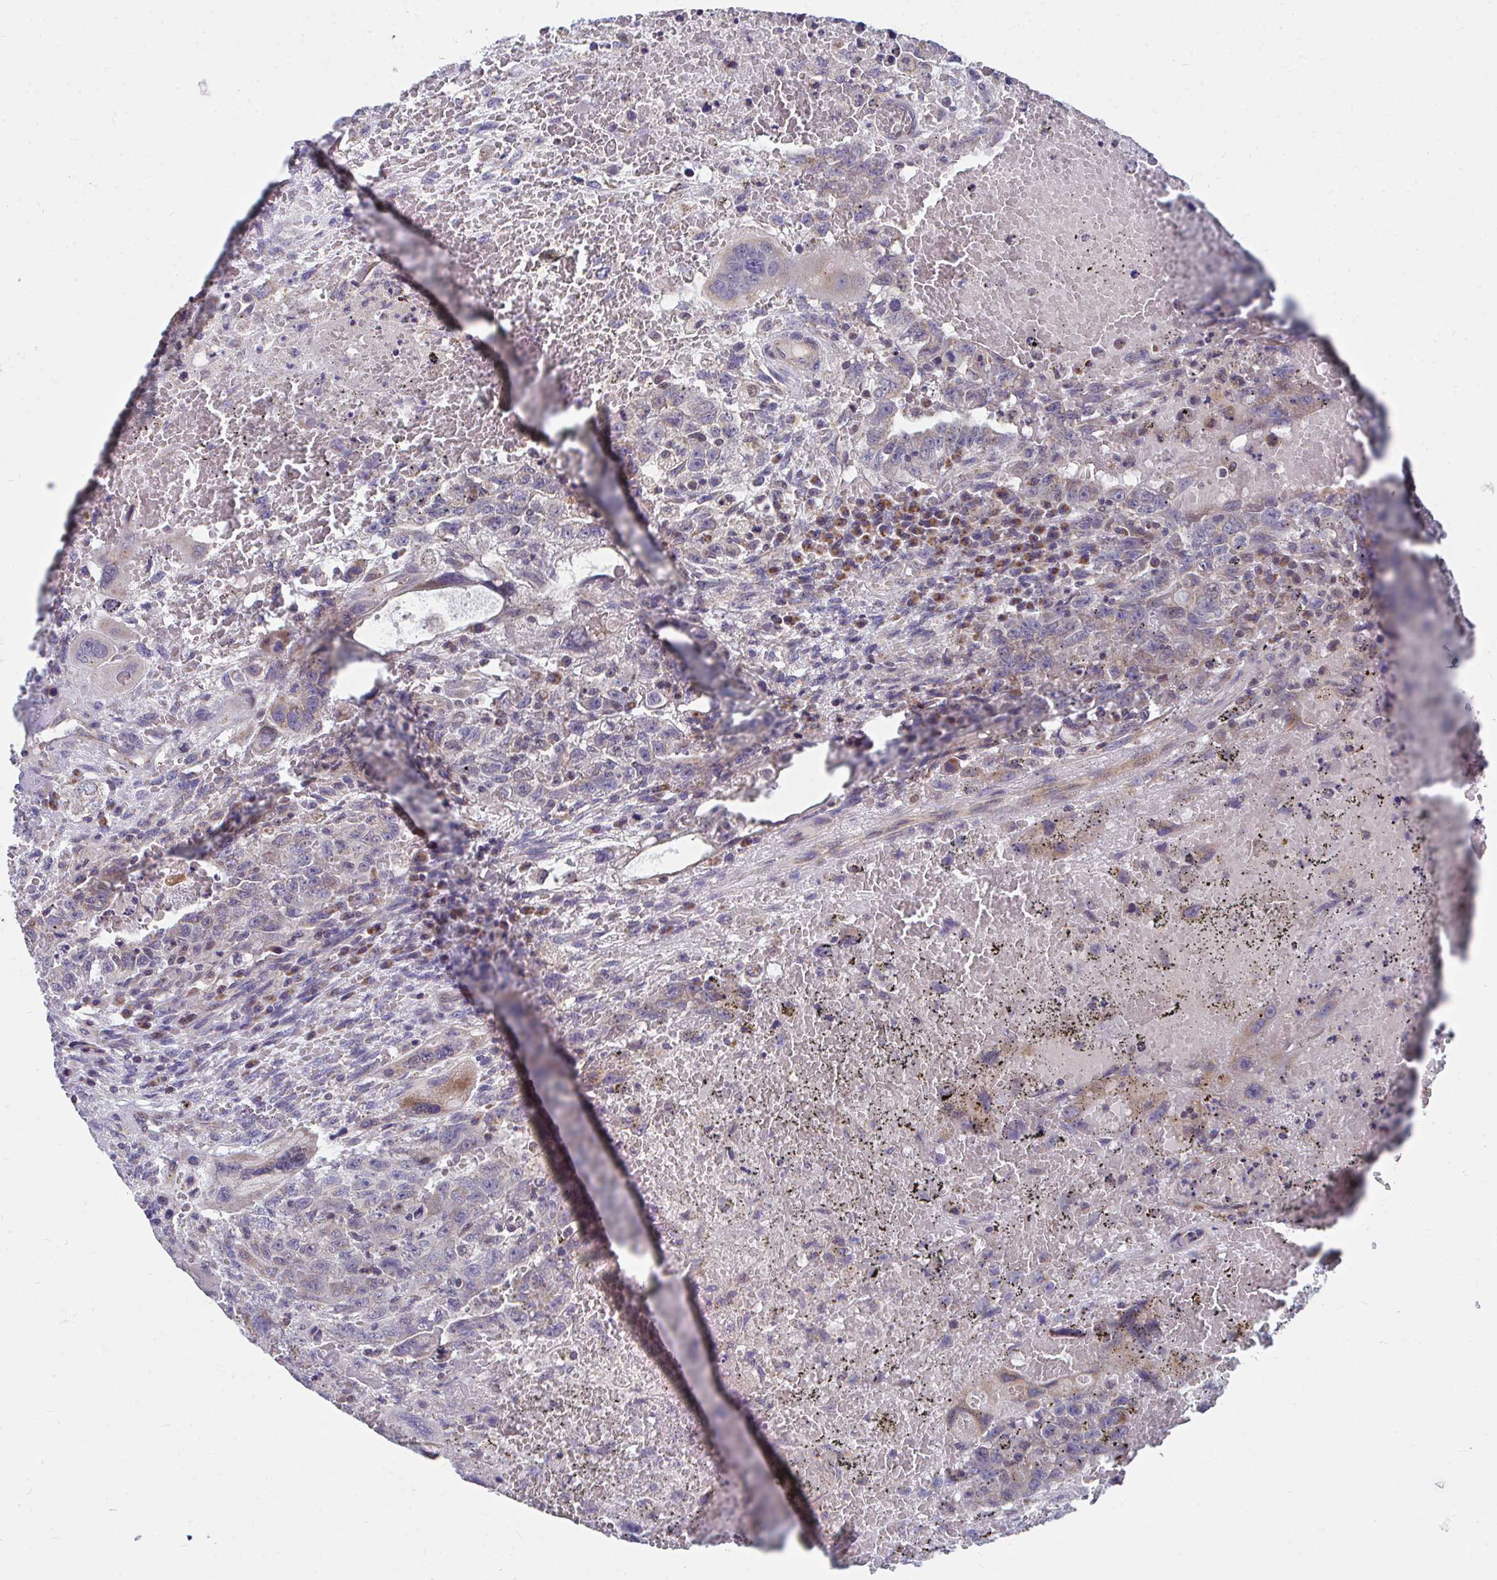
{"staining": {"intensity": "weak", "quantity": "<25%", "location": "cytoplasmic/membranous"}, "tissue": "testis cancer", "cell_type": "Tumor cells", "image_type": "cancer", "snomed": [{"axis": "morphology", "description": "Carcinoma, Embryonal, NOS"}, {"axis": "topography", "description": "Testis"}], "caption": "The histopathology image exhibits no significant expression in tumor cells of testis cancer.", "gene": "PEX3", "patient": {"sex": "male", "age": 26}}